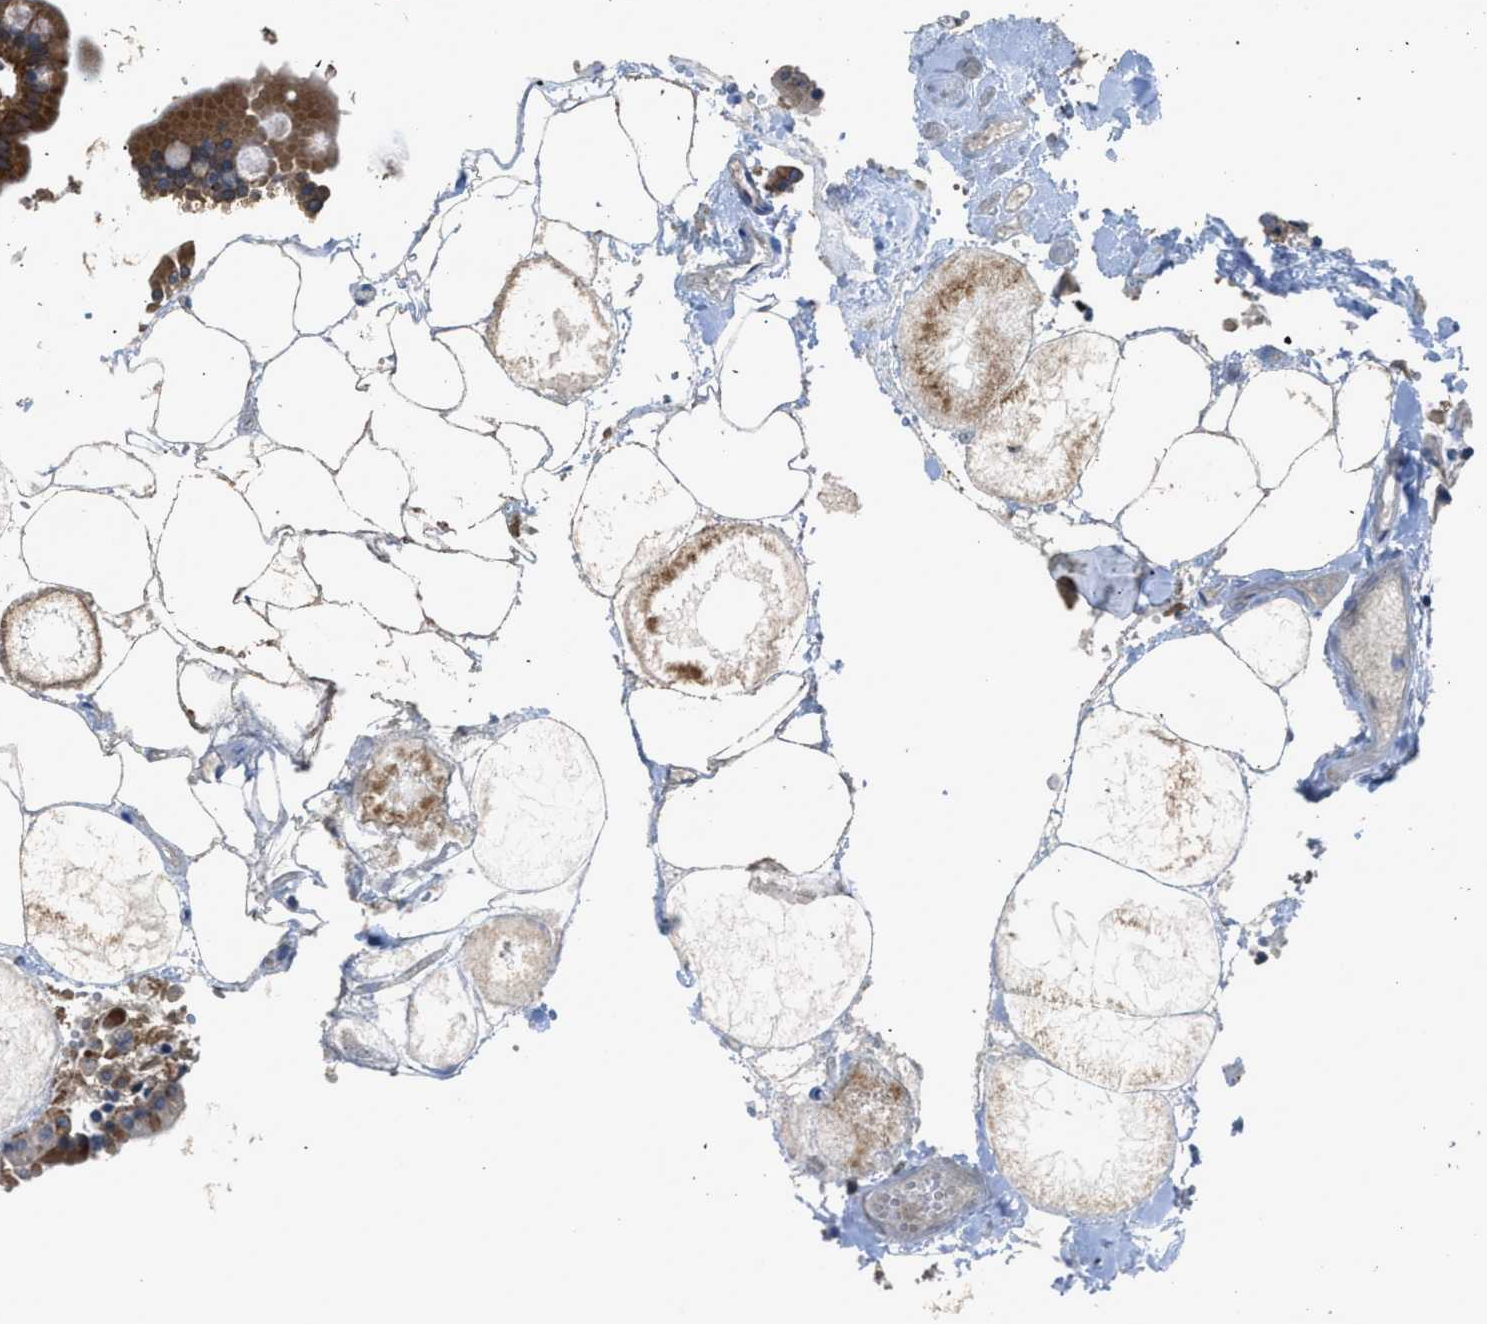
{"staining": {"intensity": "moderate", "quantity": ">75%", "location": "cytoplasmic/membranous"}, "tissue": "duodenum", "cell_type": "Glandular cells", "image_type": "normal", "snomed": [{"axis": "morphology", "description": "Normal tissue, NOS"}, {"axis": "topography", "description": "Duodenum"}], "caption": "IHC of normal duodenum exhibits medium levels of moderate cytoplasmic/membranous positivity in approximately >75% of glandular cells.", "gene": "SYNM", "patient": {"sex": "male", "age": 54}}